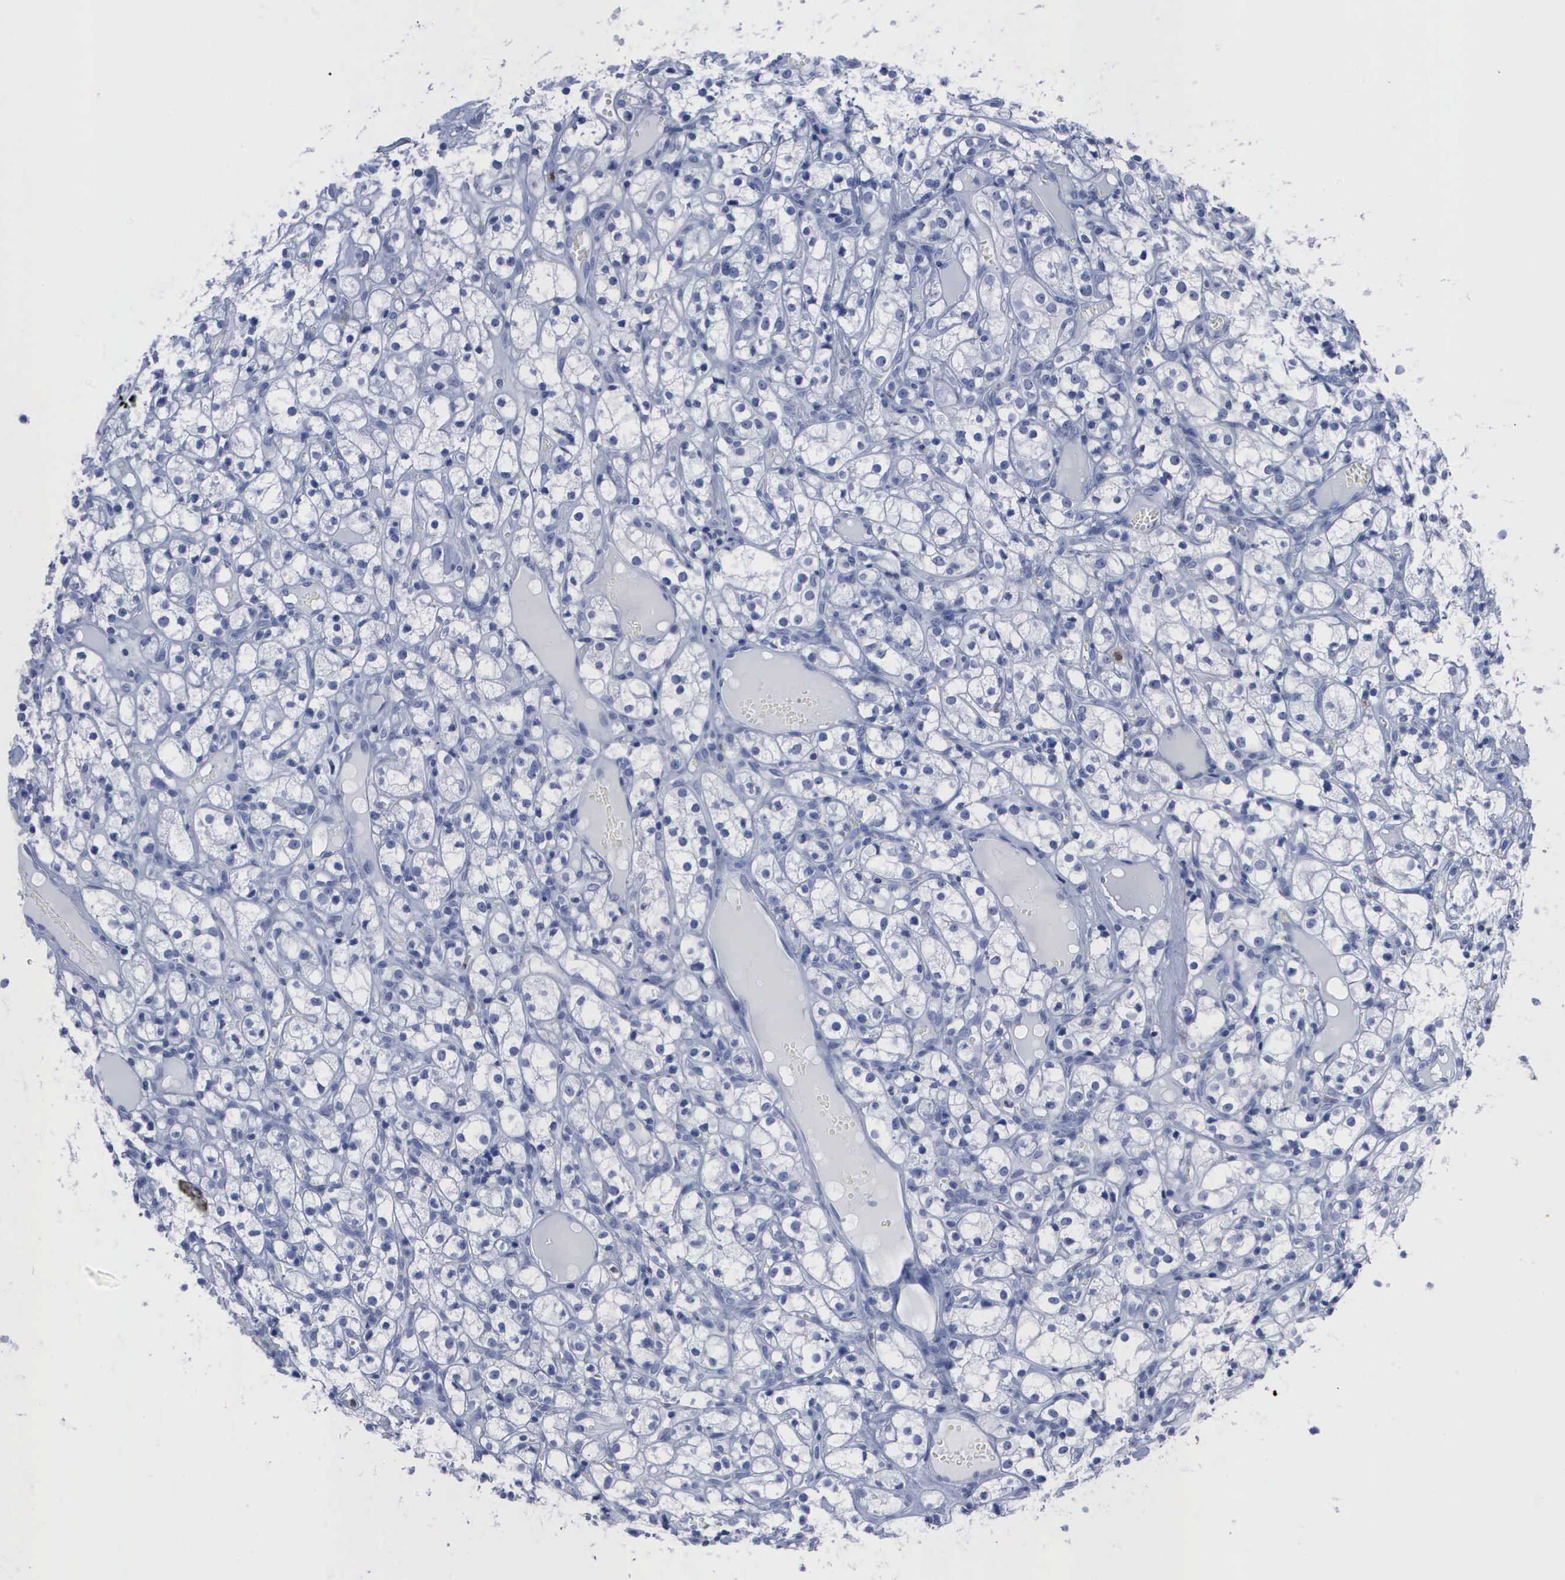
{"staining": {"intensity": "negative", "quantity": "none", "location": "none"}, "tissue": "renal cancer", "cell_type": "Tumor cells", "image_type": "cancer", "snomed": [{"axis": "morphology", "description": "Adenocarcinoma, NOS"}, {"axis": "topography", "description": "Kidney"}], "caption": "A high-resolution histopathology image shows IHC staining of adenocarcinoma (renal), which exhibits no significant positivity in tumor cells. Nuclei are stained in blue.", "gene": "CSTA", "patient": {"sex": "male", "age": 61}}